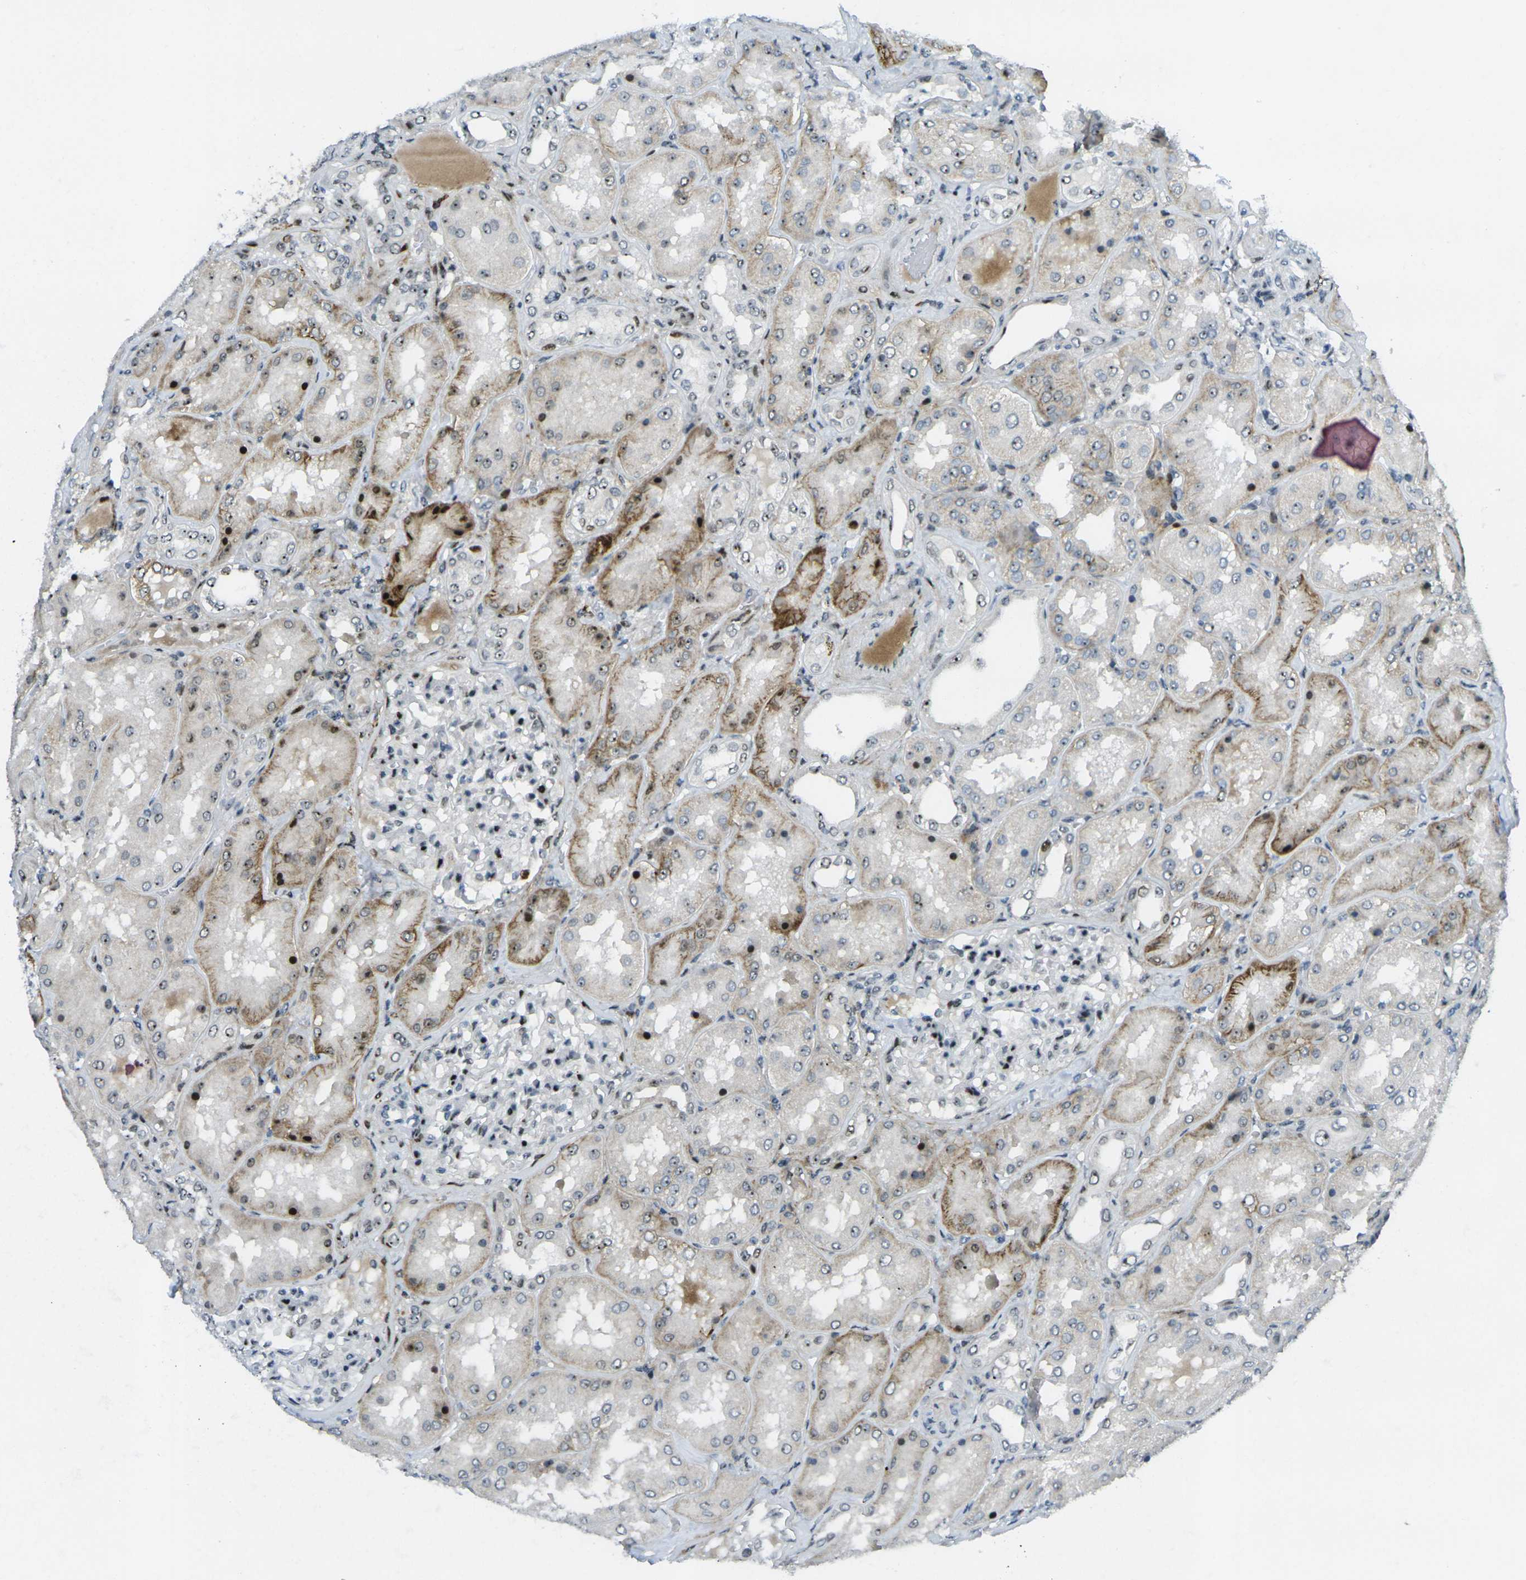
{"staining": {"intensity": "strong", "quantity": "25%-75%", "location": "nuclear"}, "tissue": "kidney", "cell_type": "Cells in glomeruli", "image_type": "normal", "snomed": [{"axis": "morphology", "description": "Normal tissue, NOS"}, {"axis": "topography", "description": "Kidney"}], "caption": "Brown immunohistochemical staining in unremarkable kidney demonstrates strong nuclear staining in about 25%-75% of cells in glomeruli.", "gene": "UBE2C", "patient": {"sex": "female", "age": 56}}